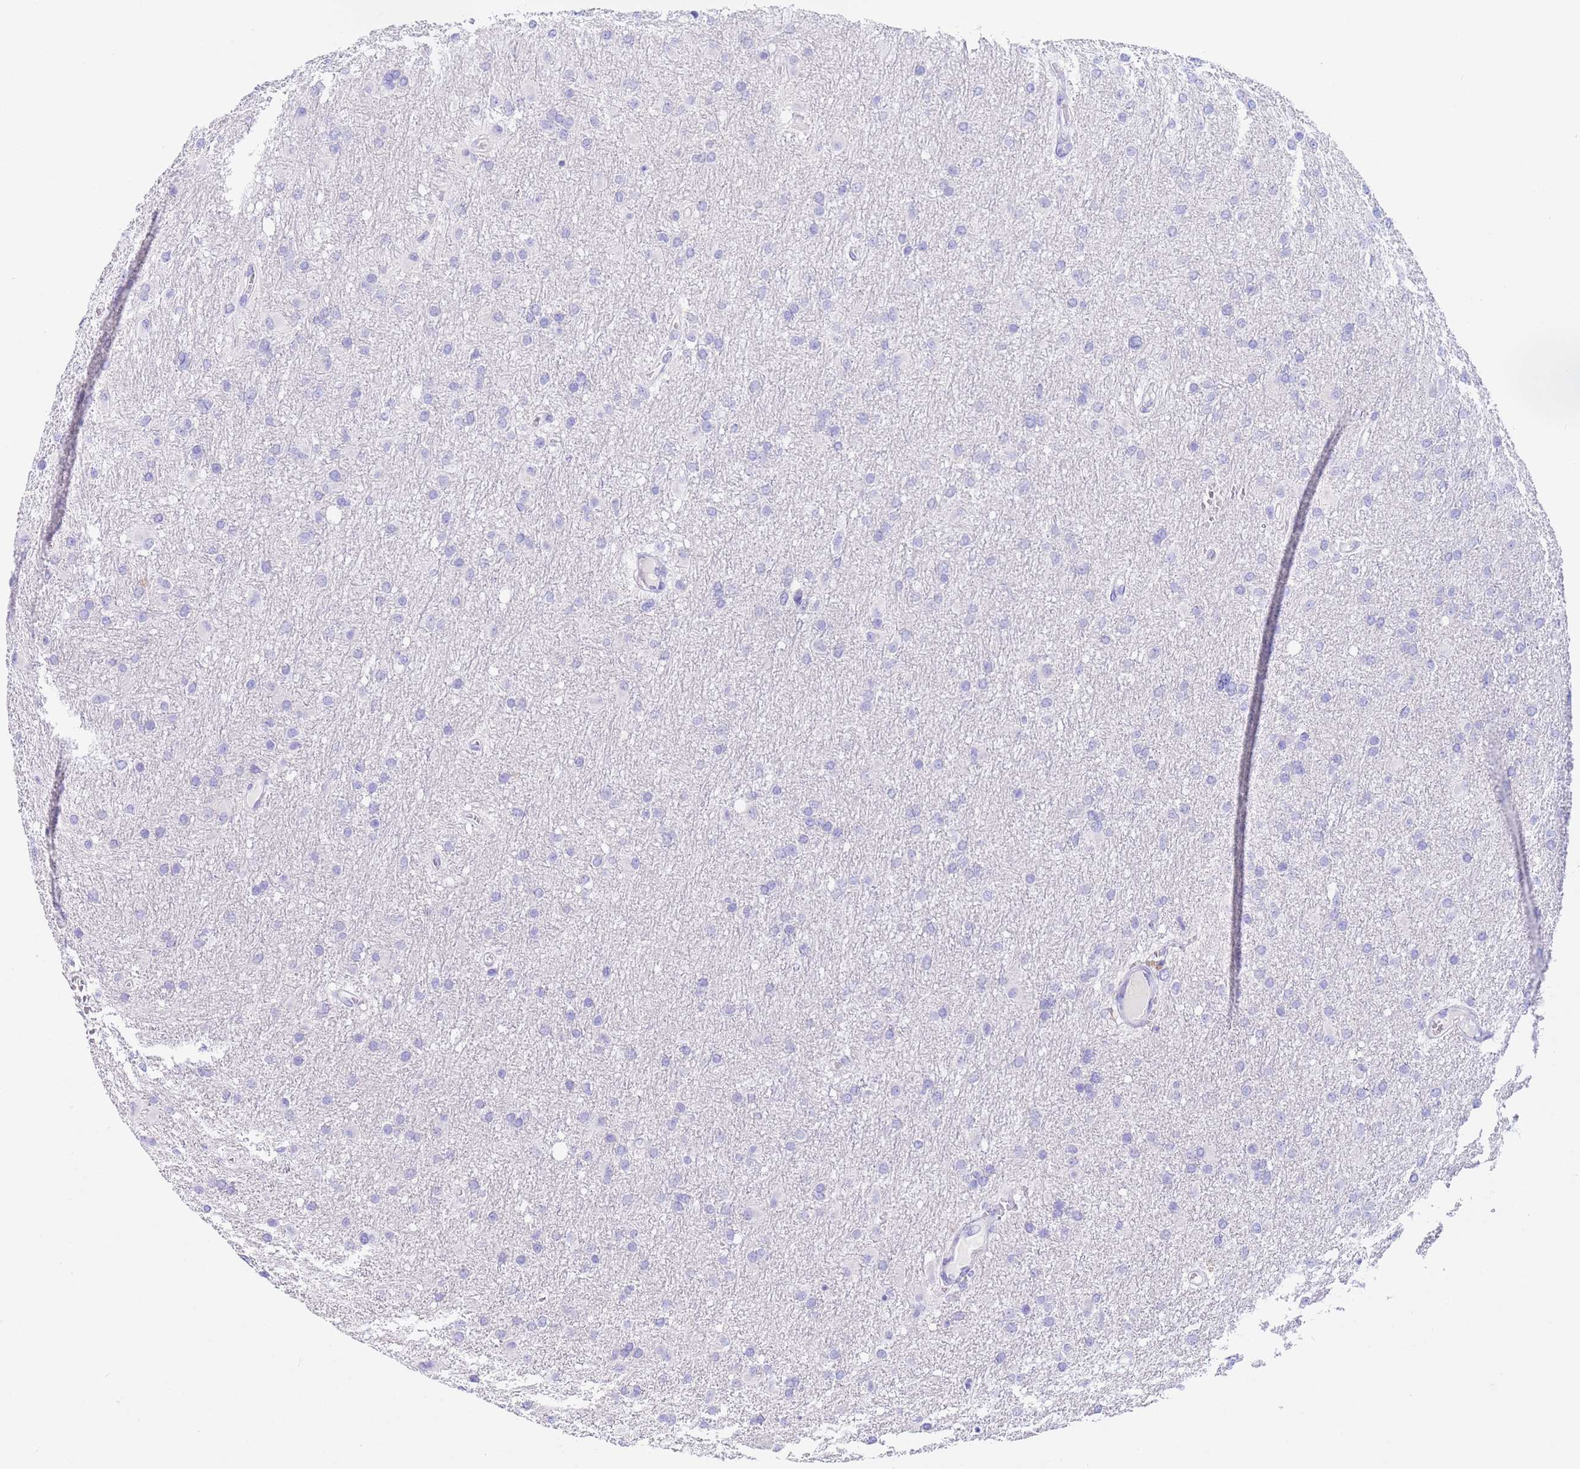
{"staining": {"intensity": "negative", "quantity": "none", "location": "none"}, "tissue": "glioma", "cell_type": "Tumor cells", "image_type": "cancer", "snomed": [{"axis": "morphology", "description": "Glioma, malignant, High grade"}, {"axis": "topography", "description": "Cerebral cortex"}], "caption": "Immunohistochemical staining of glioma reveals no significant expression in tumor cells. (Stains: DAB (3,3'-diaminobenzidine) IHC with hematoxylin counter stain, Microscopy: brightfield microscopy at high magnification).", "gene": "CPB1", "patient": {"sex": "female", "age": 36}}